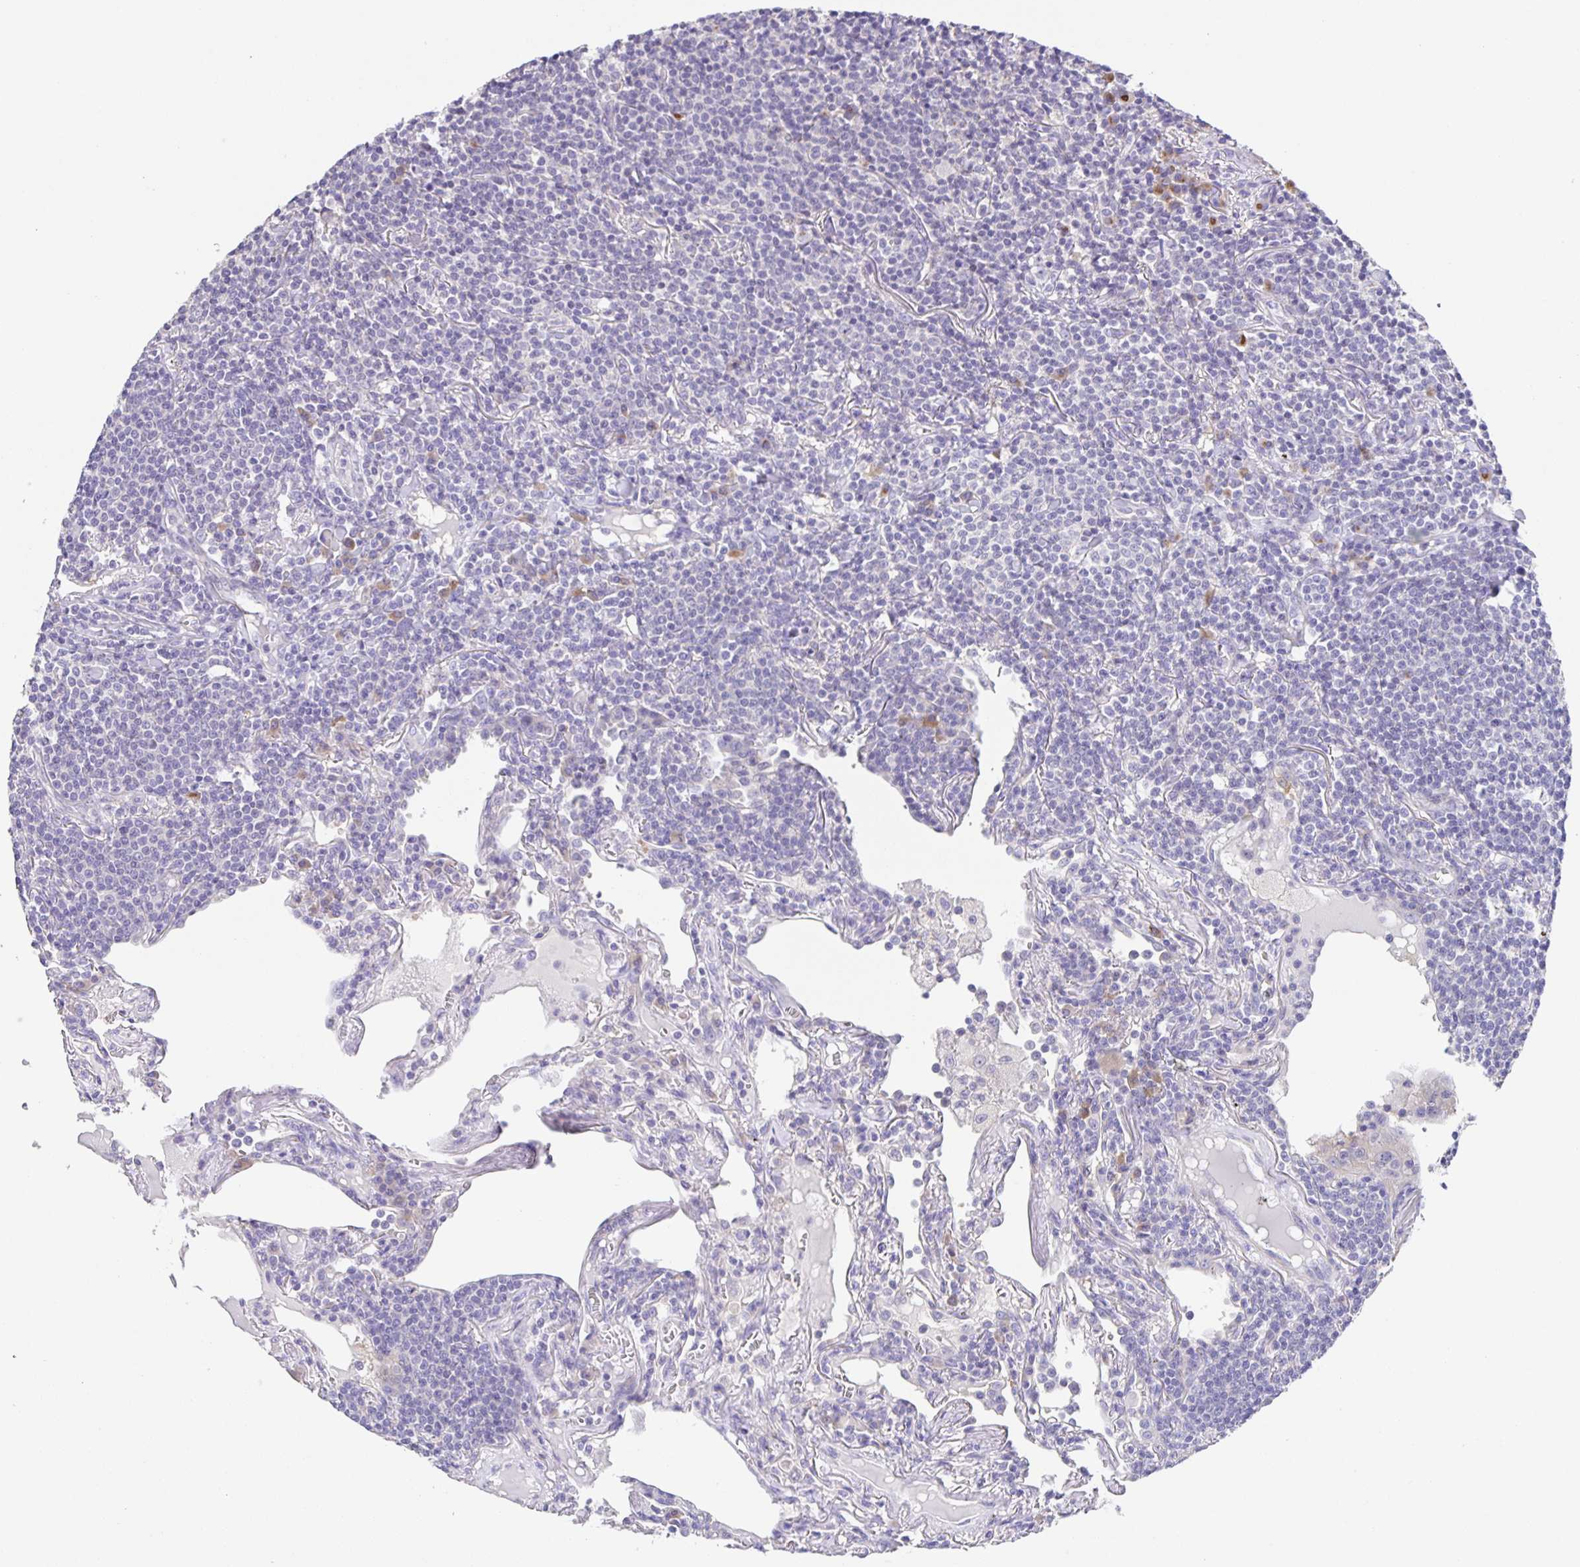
{"staining": {"intensity": "negative", "quantity": "none", "location": "none"}, "tissue": "lymphoma", "cell_type": "Tumor cells", "image_type": "cancer", "snomed": [{"axis": "morphology", "description": "Malignant lymphoma, non-Hodgkin's type, Low grade"}, {"axis": "topography", "description": "Lung"}], "caption": "Malignant lymphoma, non-Hodgkin's type (low-grade) was stained to show a protein in brown. There is no significant expression in tumor cells. The staining was performed using DAB (3,3'-diaminobenzidine) to visualize the protein expression in brown, while the nuclei were stained in blue with hematoxylin (Magnification: 20x).", "gene": "PRR36", "patient": {"sex": "female", "age": 71}}